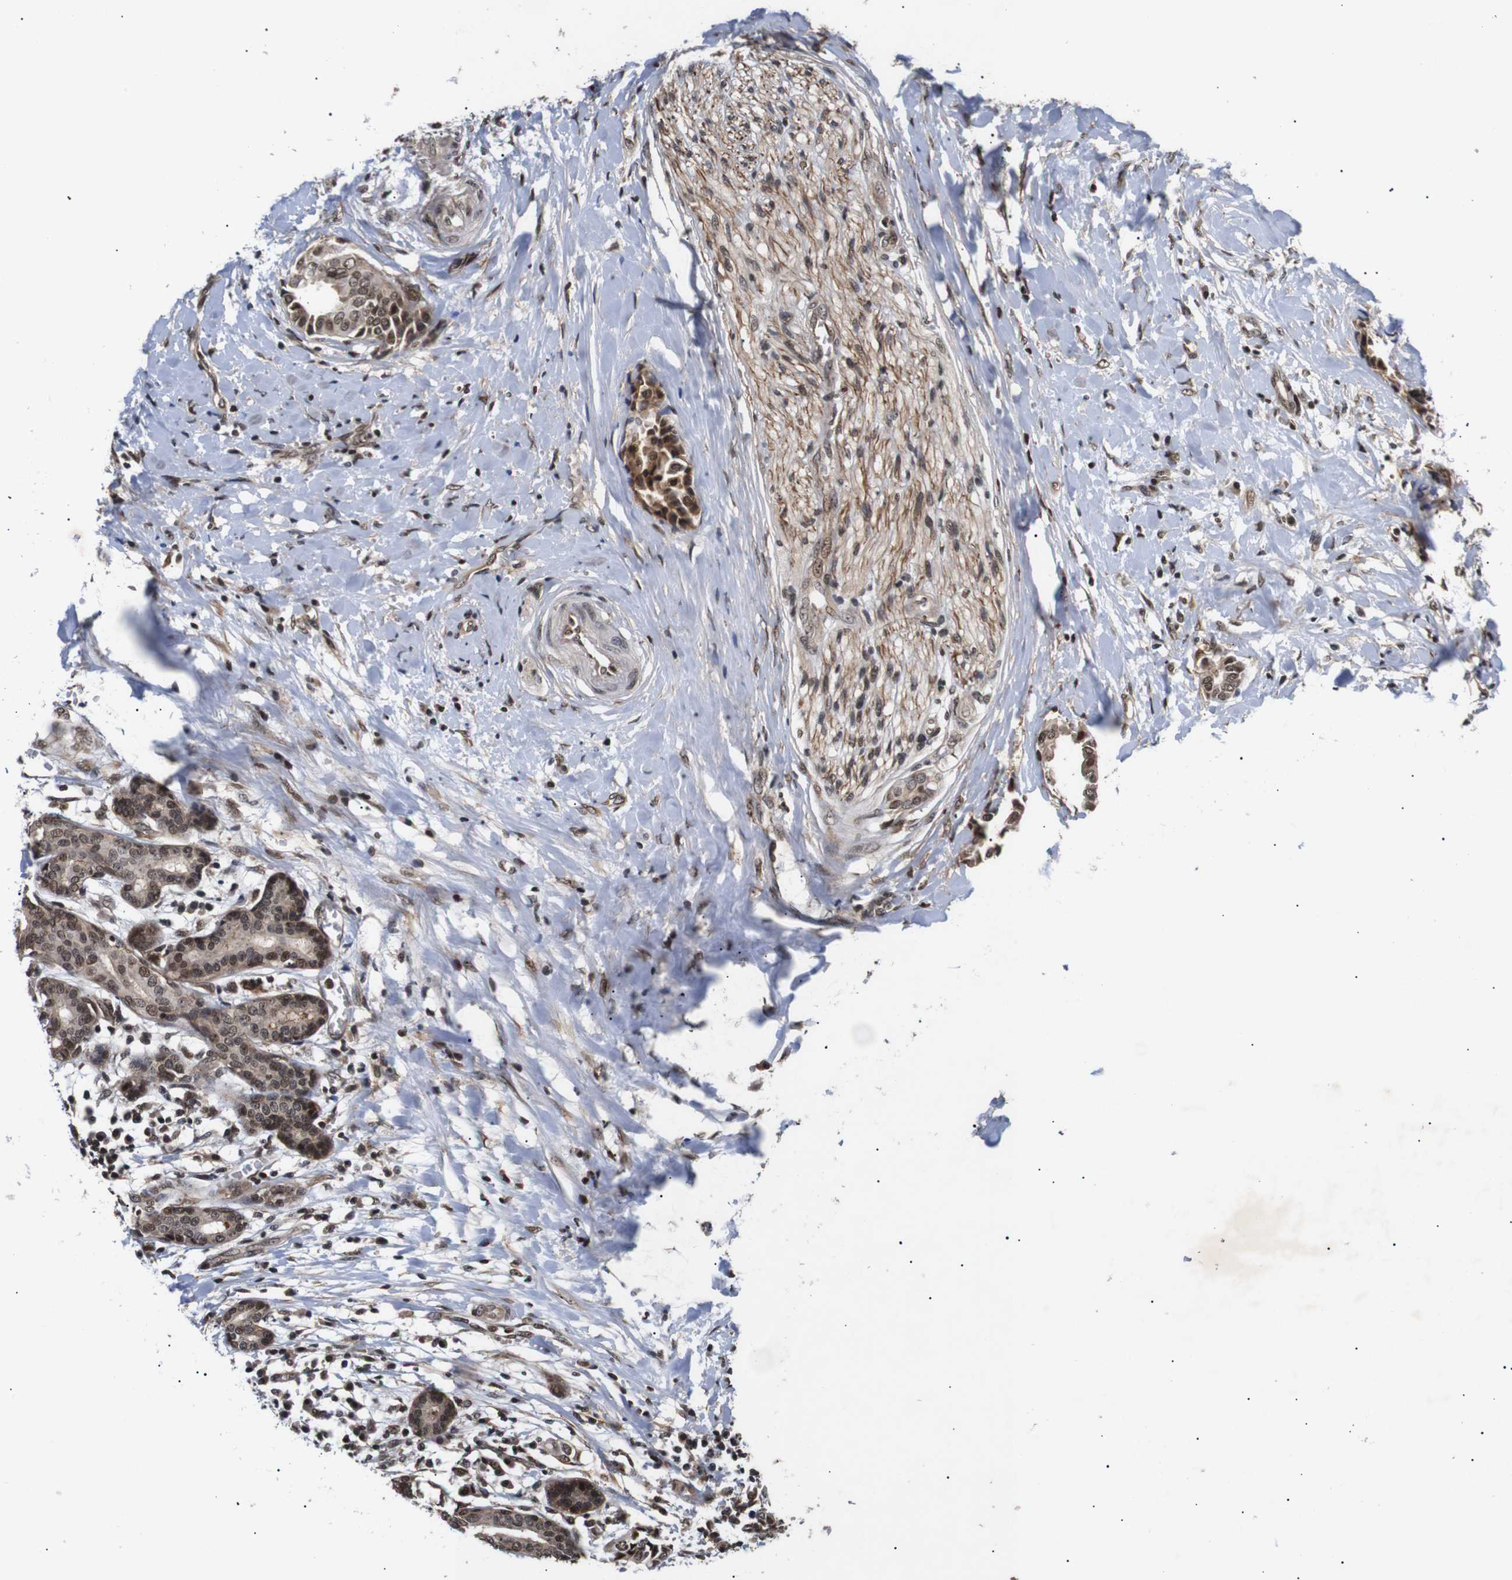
{"staining": {"intensity": "moderate", "quantity": ">75%", "location": "cytoplasmic/membranous,nuclear"}, "tissue": "head and neck cancer", "cell_type": "Tumor cells", "image_type": "cancer", "snomed": [{"axis": "morphology", "description": "Adenocarcinoma, NOS"}, {"axis": "topography", "description": "Salivary gland"}, {"axis": "topography", "description": "Head-Neck"}], "caption": "Approximately >75% of tumor cells in human adenocarcinoma (head and neck) reveal moderate cytoplasmic/membranous and nuclear protein staining as visualized by brown immunohistochemical staining.", "gene": "KIF23", "patient": {"sex": "female", "age": 59}}